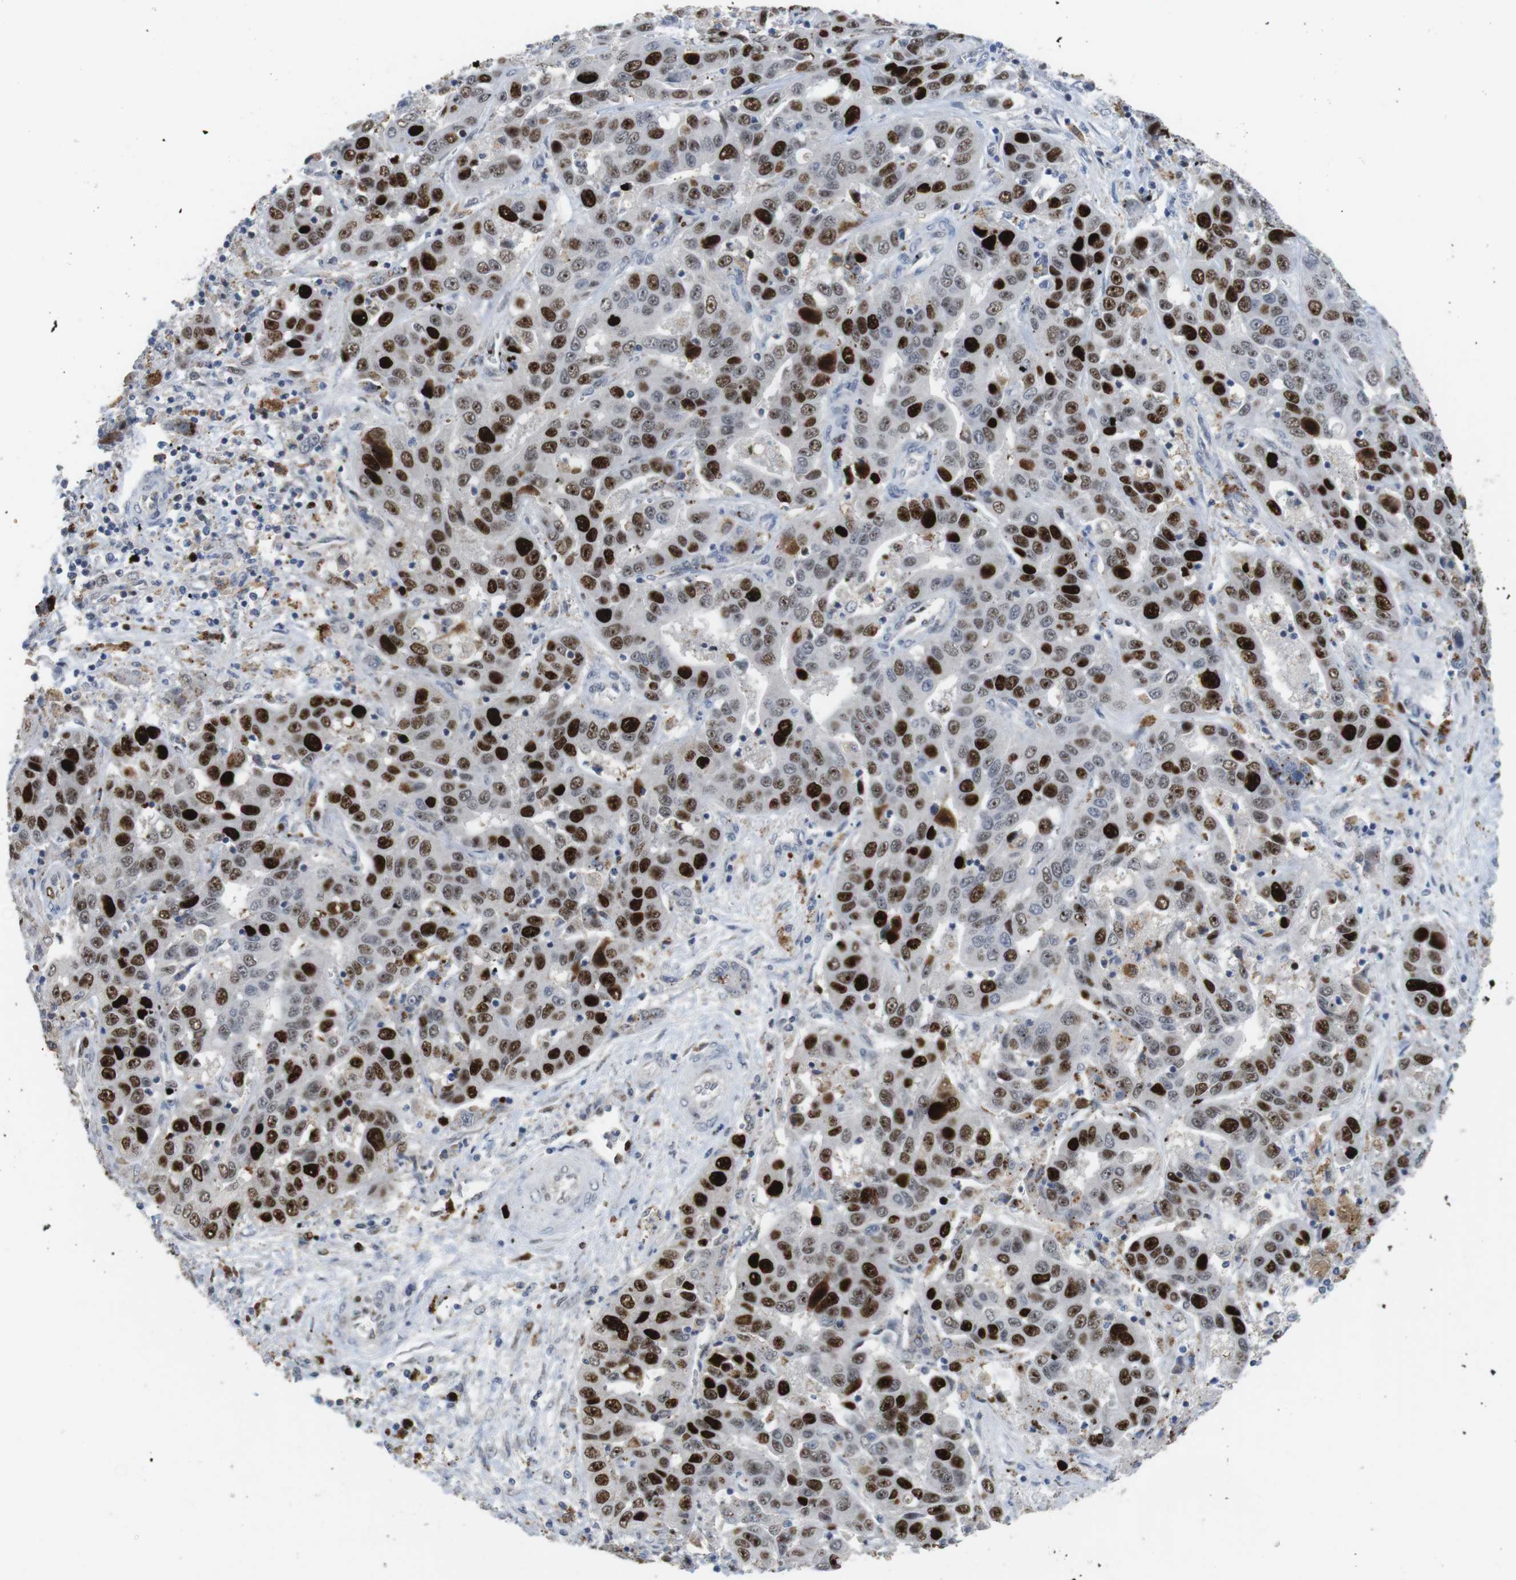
{"staining": {"intensity": "strong", "quantity": ">75%", "location": "nuclear"}, "tissue": "liver cancer", "cell_type": "Tumor cells", "image_type": "cancer", "snomed": [{"axis": "morphology", "description": "Cholangiocarcinoma"}, {"axis": "topography", "description": "Liver"}], "caption": "Human liver cholangiocarcinoma stained with a protein marker demonstrates strong staining in tumor cells.", "gene": "KPNA2", "patient": {"sex": "female", "age": 52}}